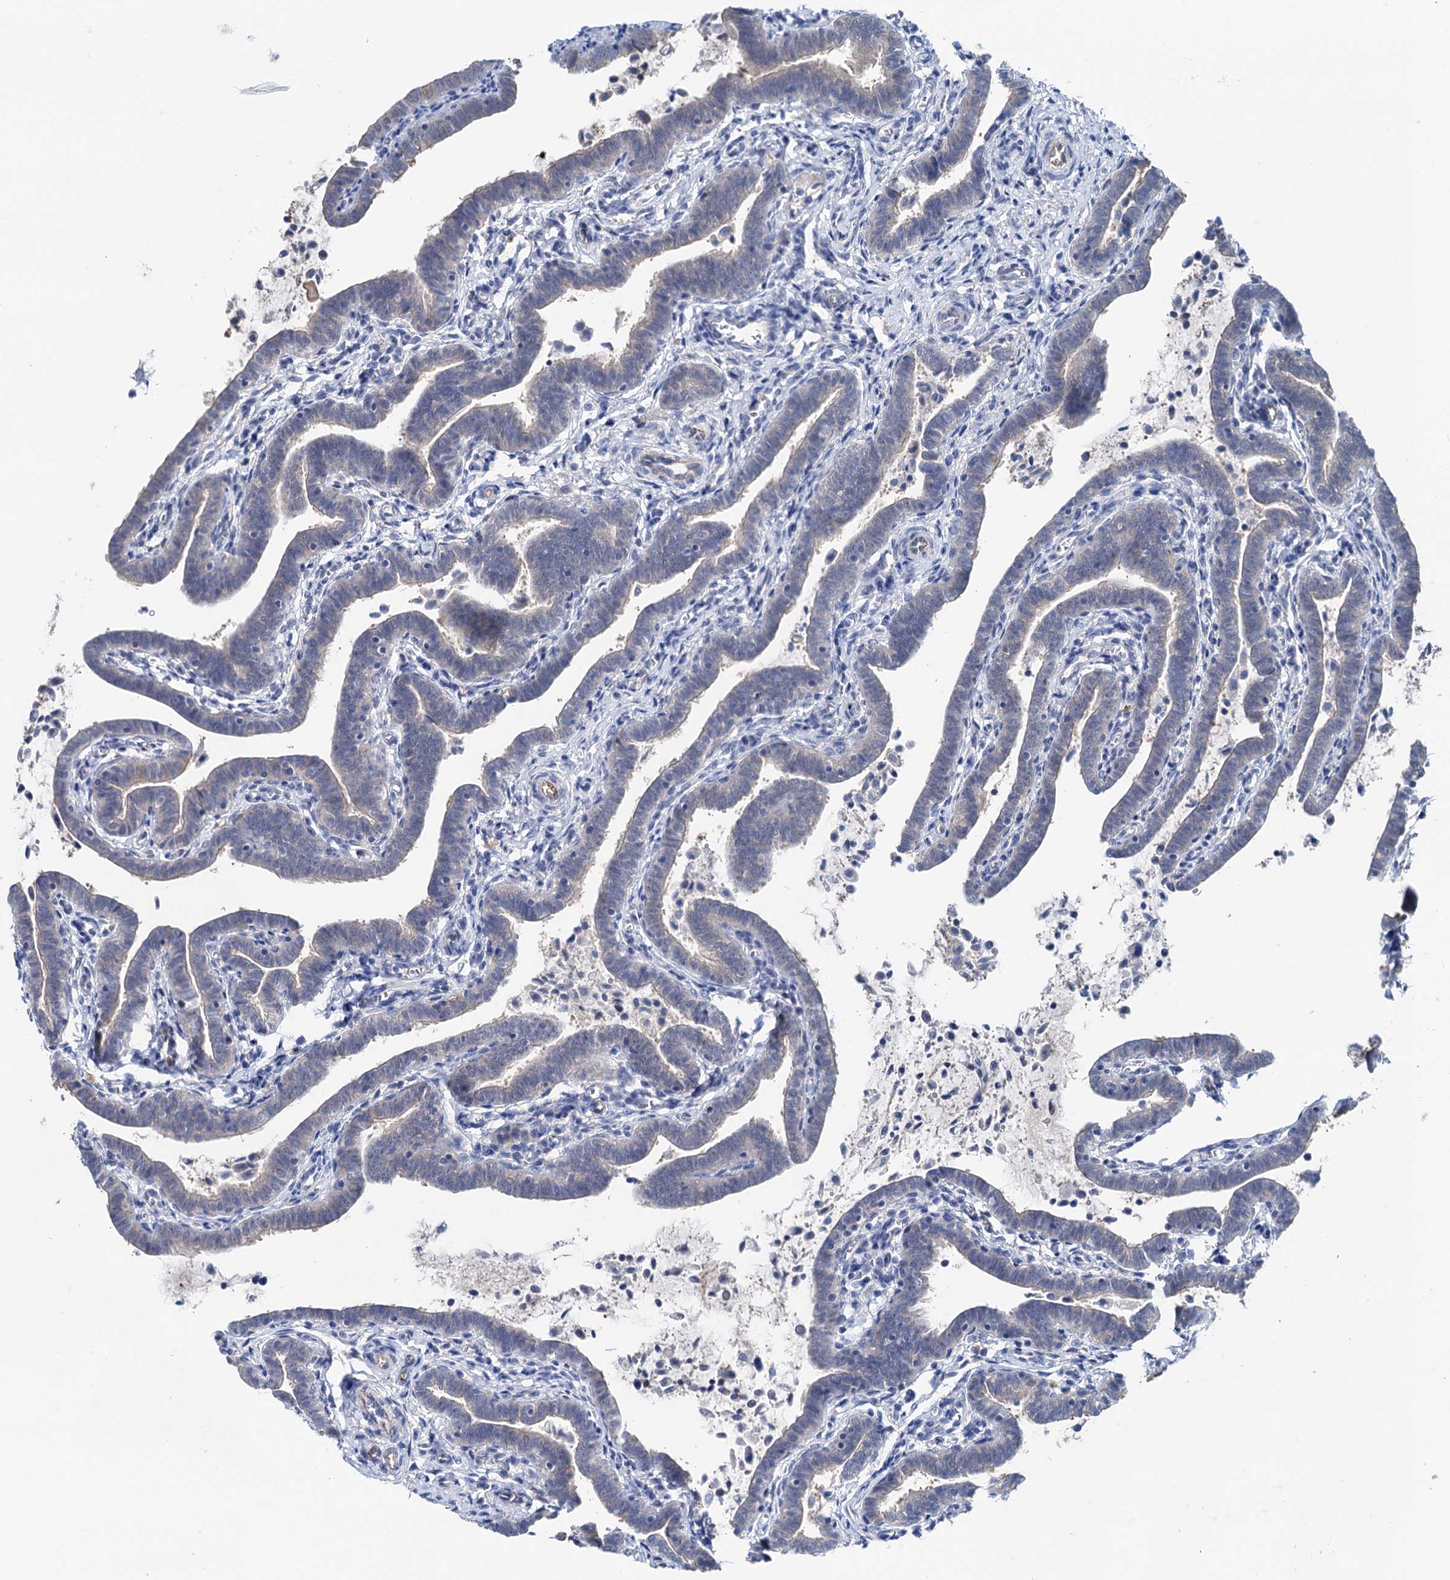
{"staining": {"intensity": "weak", "quantity": "25%-75%", "location": "cytoplasmic/membranous"}, "tissue": "fallopian tube", "cell_type": "Glandular cells", "image_type": "normal", "snomed": [{"axis": "morphology", "description": "Normal tissue, NOS"}, {"axis": "topography", "description": "Fallopian tube"}], "caption": "Brown immunohistochemical staining in unremarkable fallopian tube displays weak cytoplasmic/membranous staining in about 25%-75% of glandular cells.", "gene": "SHROOM1", "patient": {"sex": "female", "age": 36}}